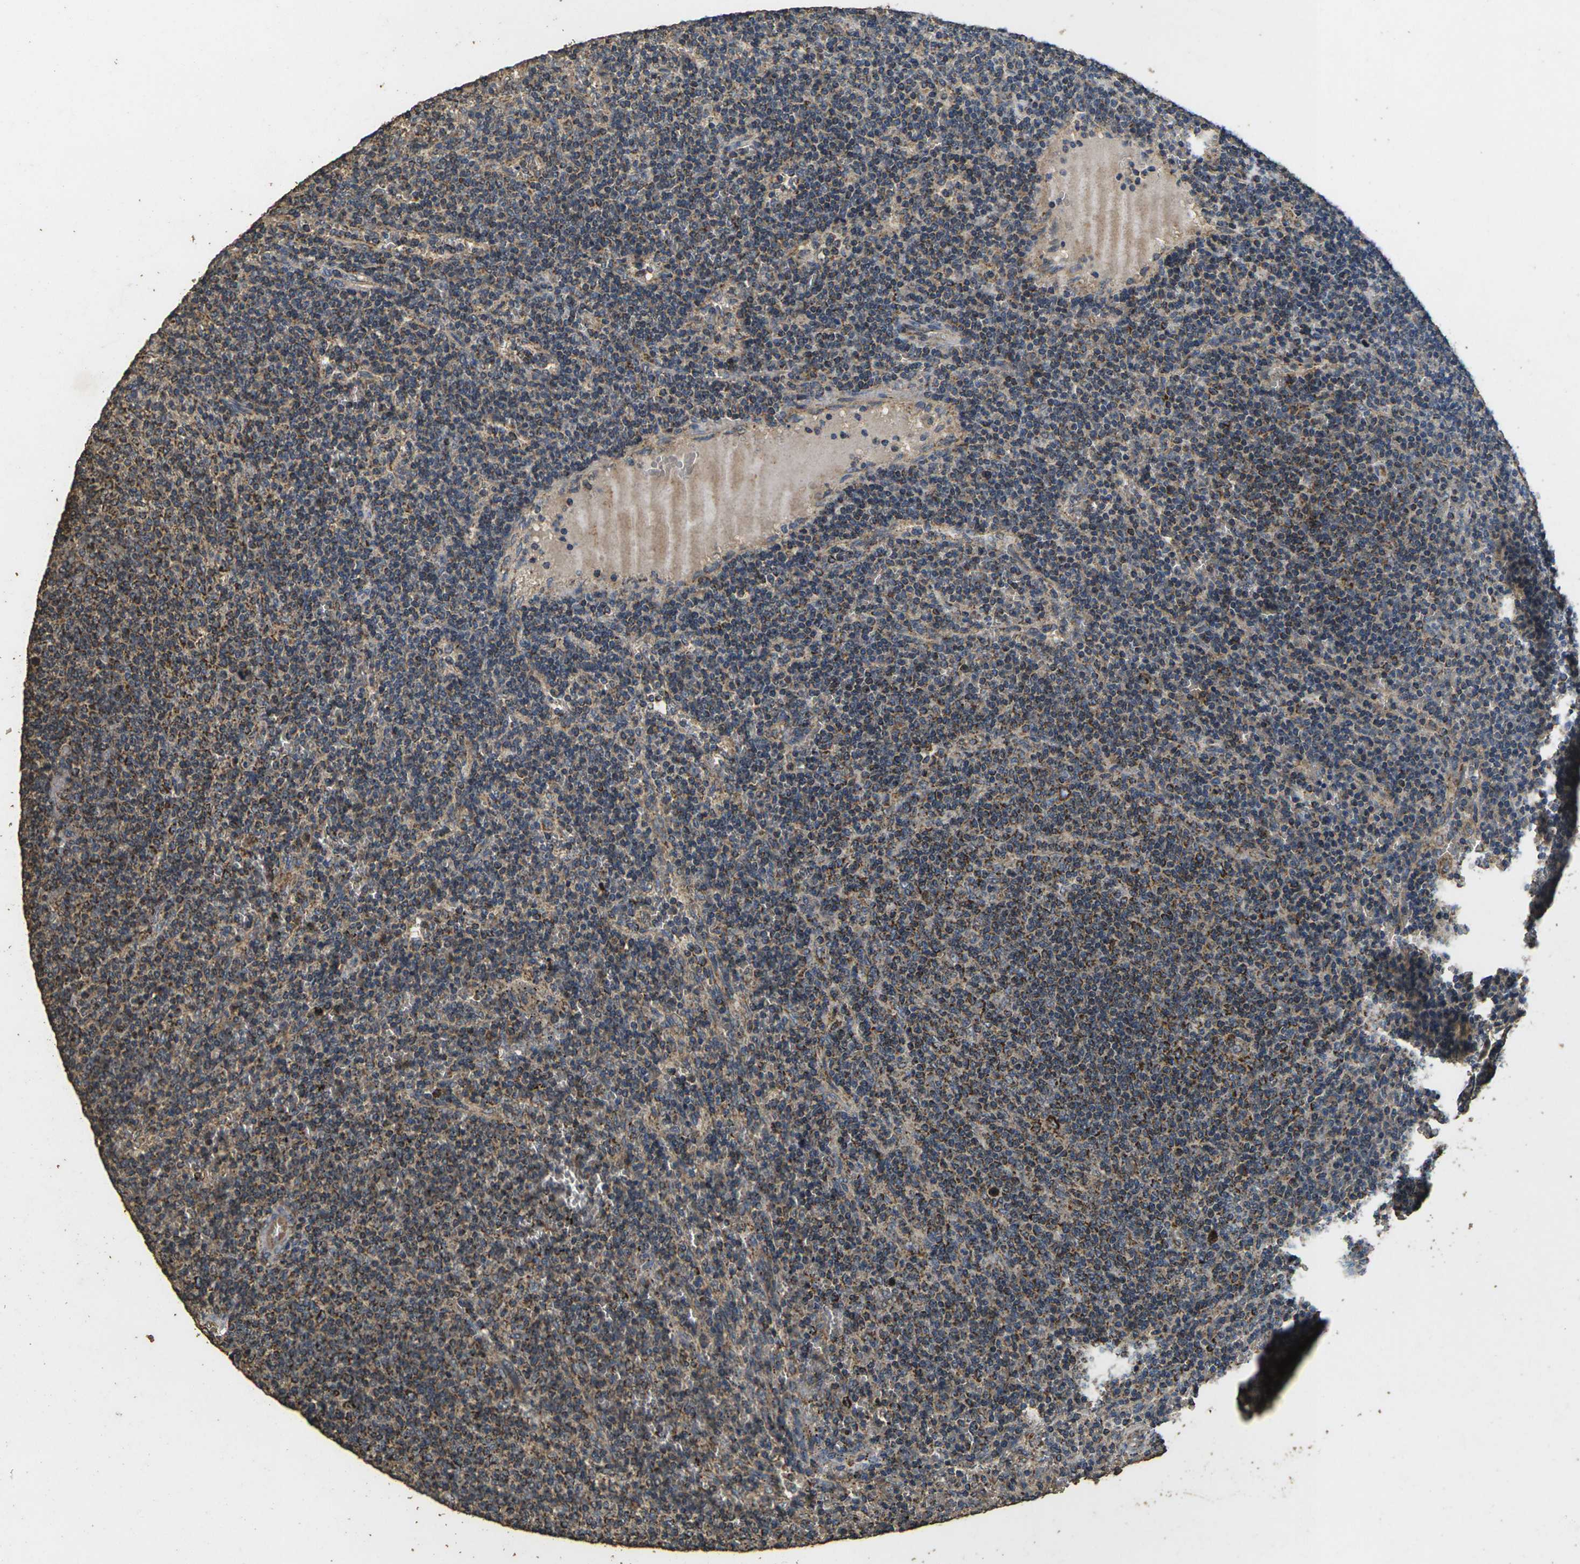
{"staining": {"intensity": "weak", "quantity": ">75%", "location": "cytoplasmic/membranous"}, "tissue": "lymphoma", "cell_type": "Tumor cells", "image_type": "cancer", "snomed": [{"axis": "morphology", "description": "Malignant lymphoma, non-Hodgkin's type, Low grade"}, {"axis": "topography", "description": "Spleen"}], "caption": "A photomicrograph showing weak cytoplasmic/membranous positivity in about >75% of tumor cells in malignant lymphoma, non-Hodgkin's type (low-grade), as visualized by brown immunohistochemical staining.", "gene": "MAPK11", "patient": {"sex": "female", "age": 50}}